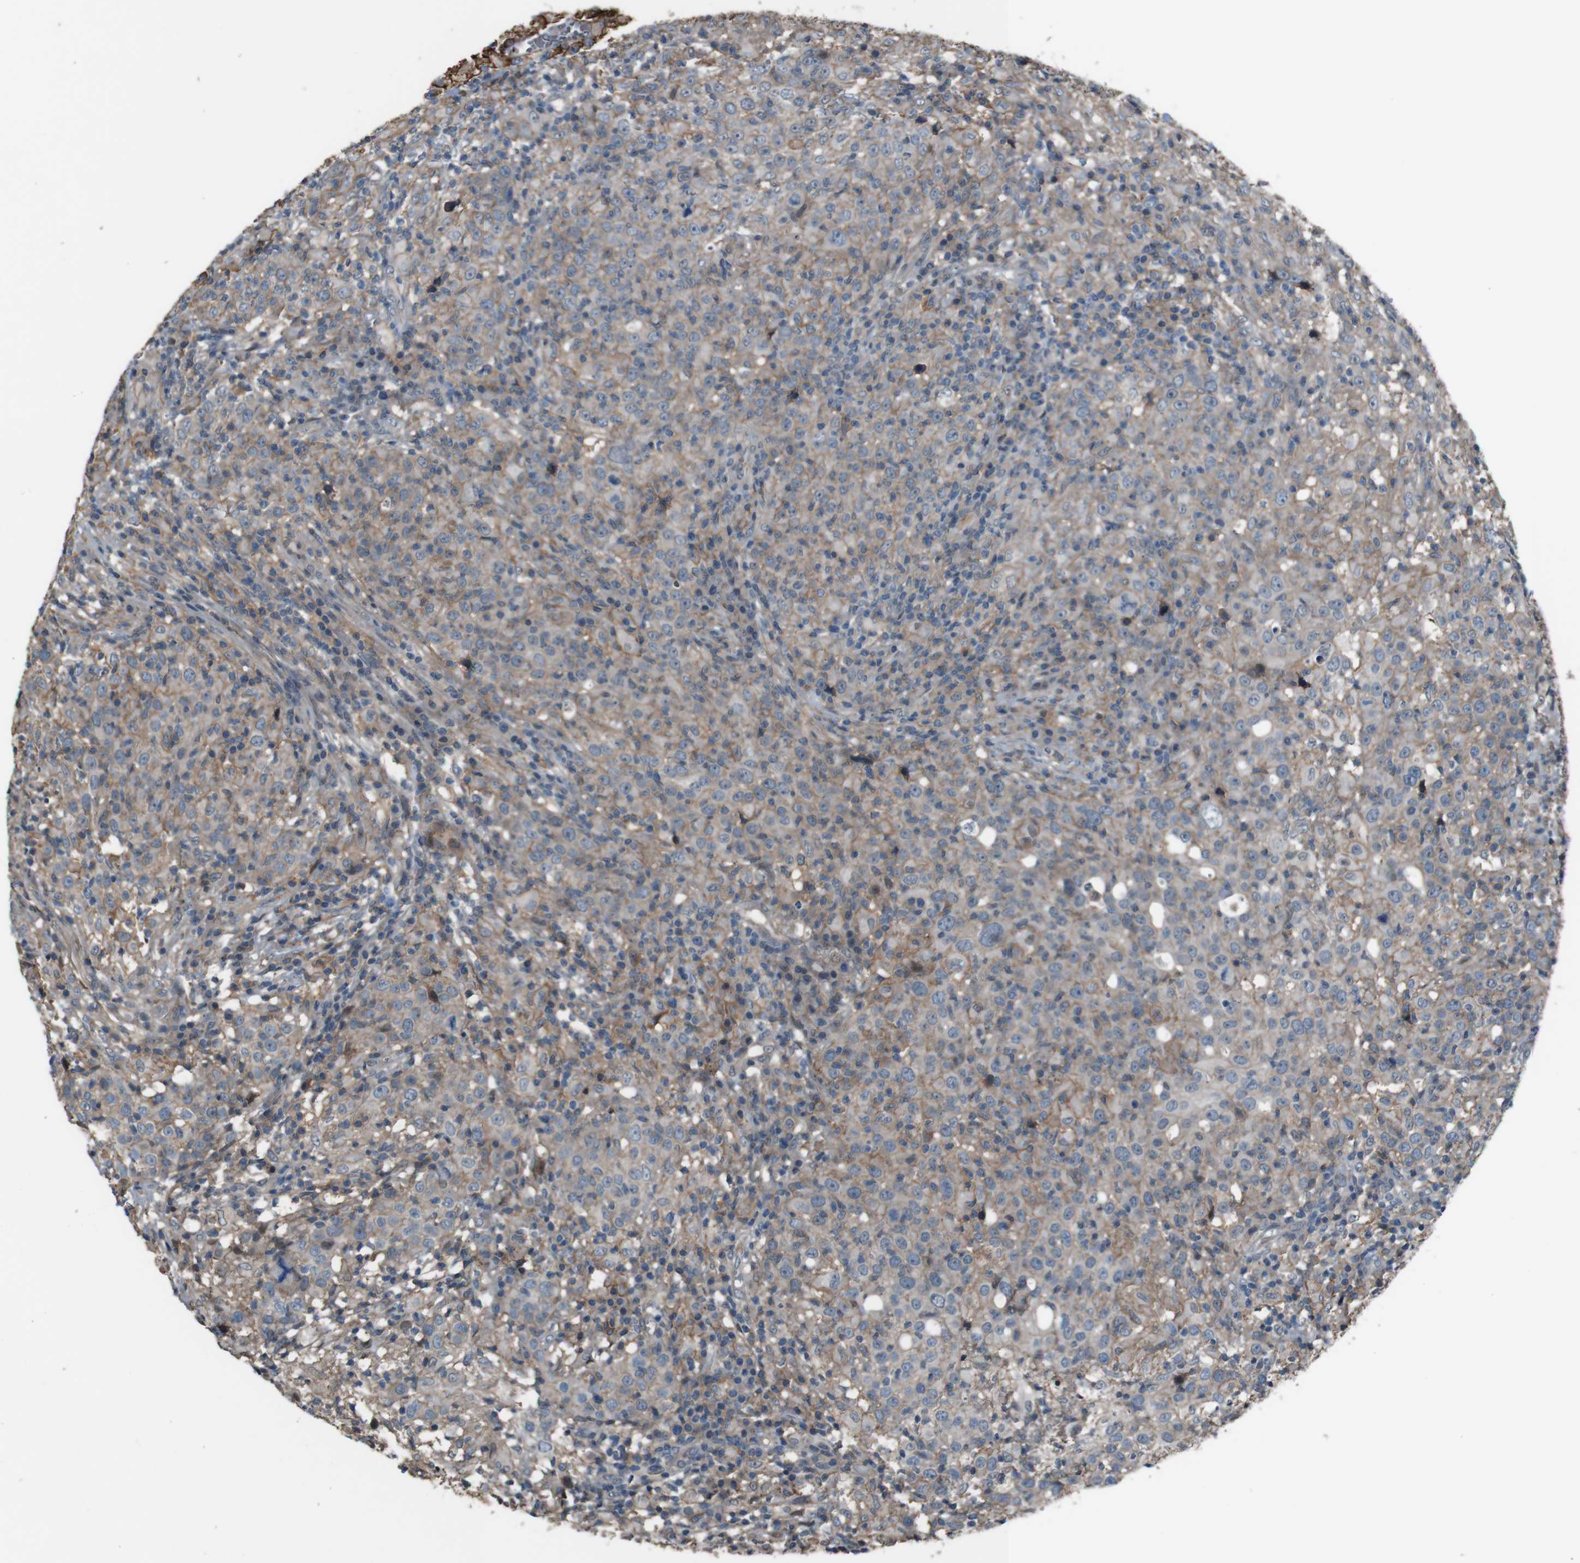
{"staining": {"intensity": "moderate", "quantity": "25%-75%", "location": "cytoplasmic/membranous"}, "tissue": "head and neck cancer", "cell_type": "Tumor cells", "image_type": "cancer", "snomed": [{"axis": "morphology", "description": "Adenocarcinoma, NOS"}, {"axis": "topography", "description": "Salivary gland"}, {"axis": "topography", "description": "Head-Neck"}], "caption": "There is medium levels of moderate cytoplasmic/membranous expression in tumor cells of head and neck cancer, as demonstrated by immunohistochemical staining (brown color).", "gene": "ATP2B1", "patient": {"sex": "female", "age": 65}}